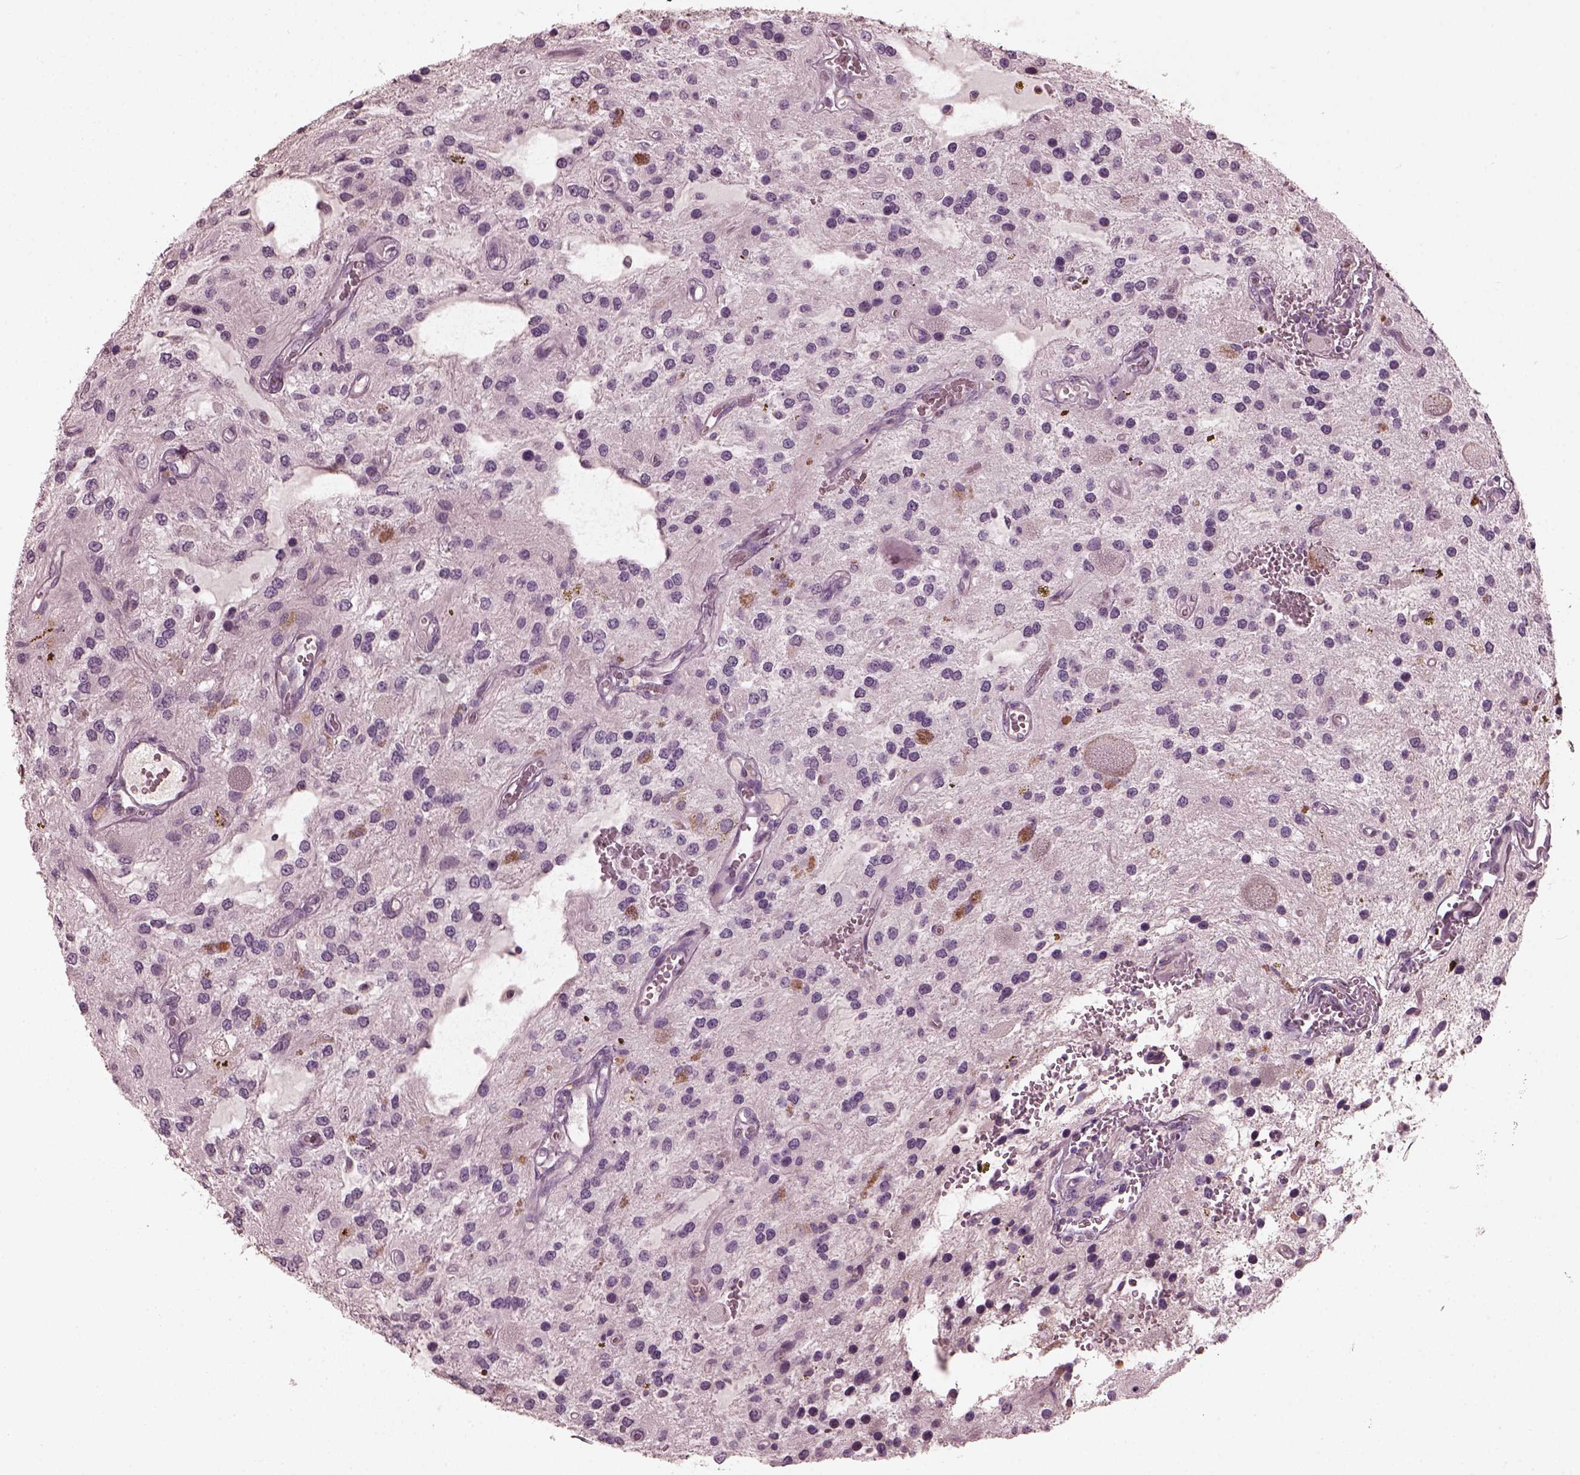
{"staining": {"intensity": "negative", "quantity": "none", "location": "none"}, "tissue": "glioma", "cell_type": "Tumor cells", "image_type": "cancer", "snomed": [{"axis": "morphology", "description": "Glioma, malignant, Low grade"}, {"axis": "topography", "description": "Cerebellum"}], "caption": "The immunohistochemistry (IHC) image has no significant staining in tumor cells of glioma tissue.", "gene": "OPTC", "patient": {"sex": "female", "age": 14}}